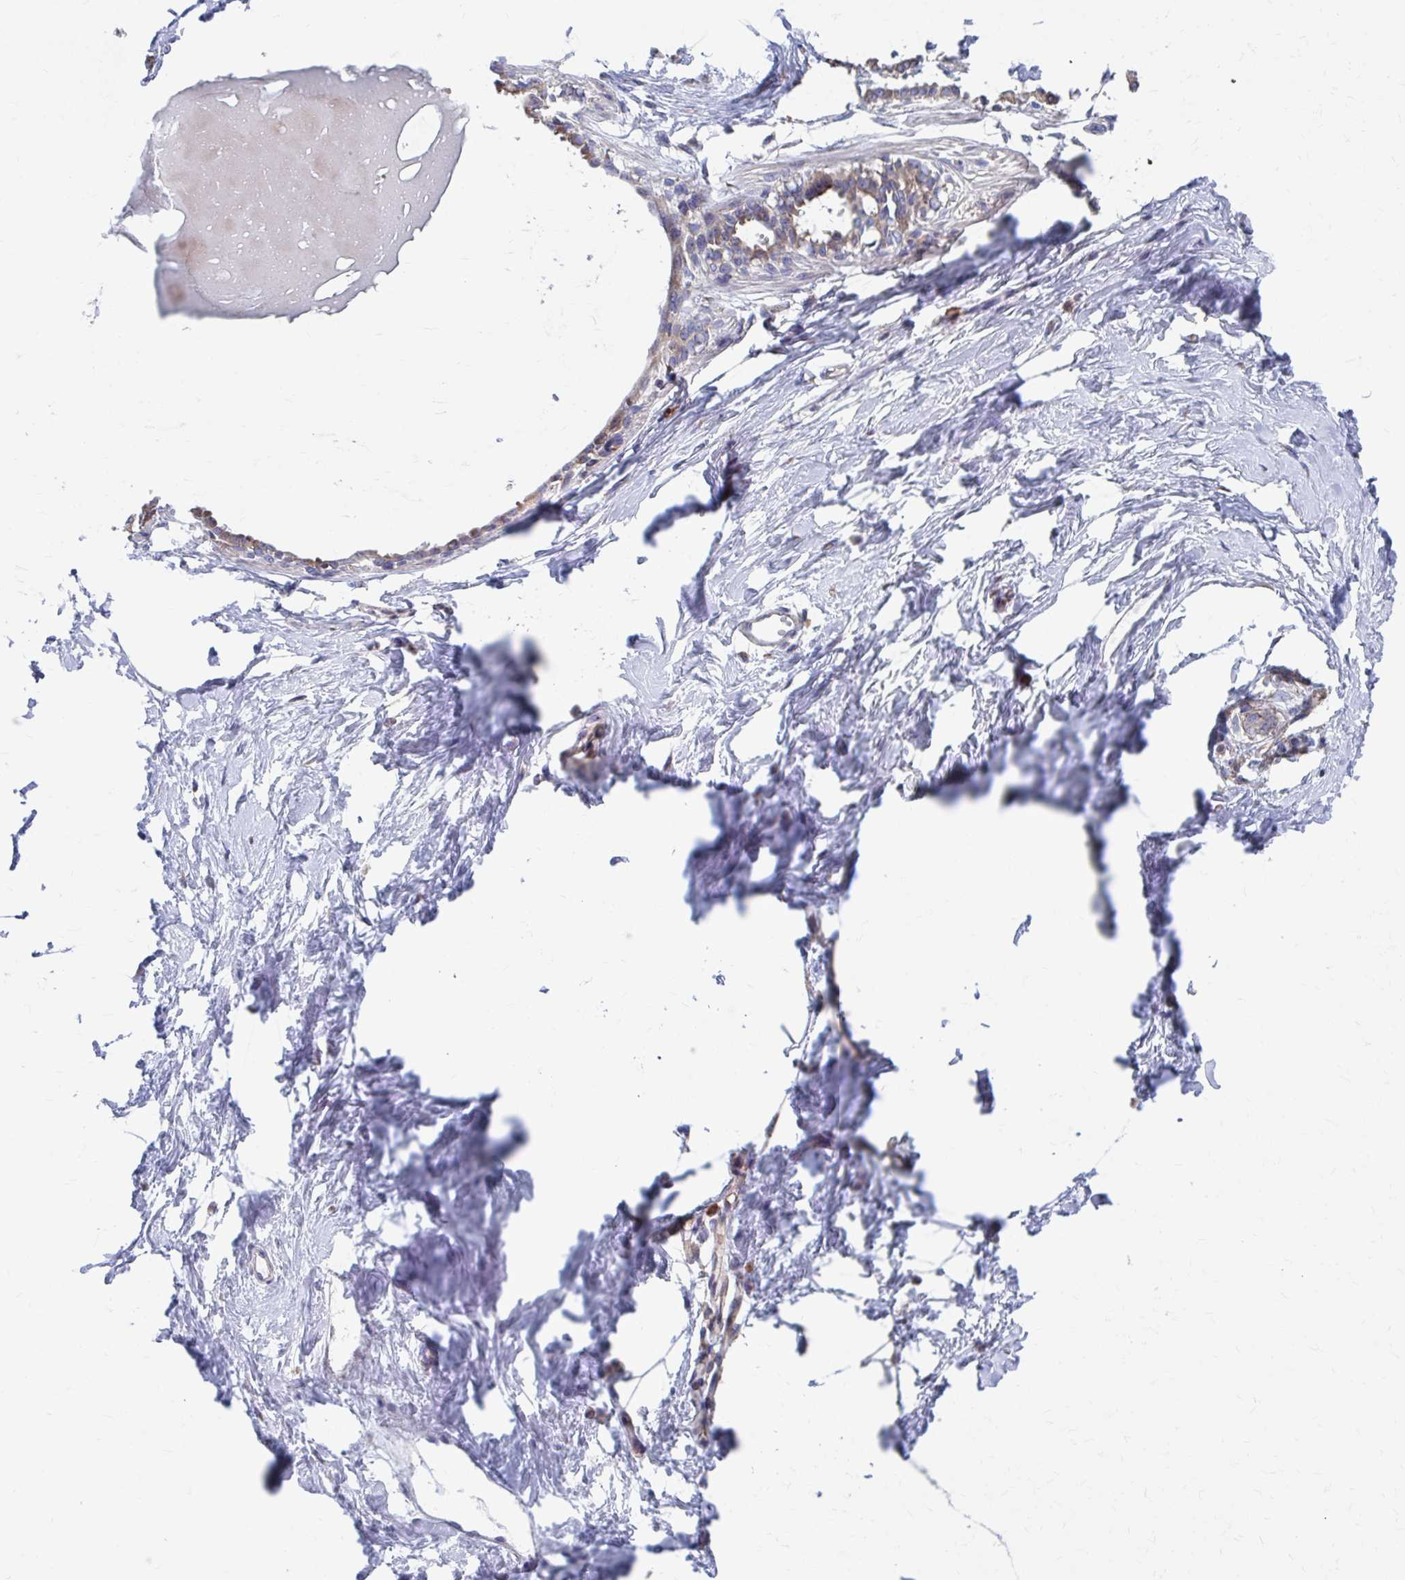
{"staining": {"intensity": "negative", "quantity": "none", "location": "none"}, "tissue": "breast", "cell_type": "Adipocytes", "image_type": "normal", "snomed": [{"axis": "morphology", "description": "Normal tissue, NOS"}, {"axis": "topography", "description": "Breast"}], "caption": "Immunohistochemical staining of normal breast exhibits no significant positivity in adipocytes.", "gene": "FKBP2", "patient": {"sex": "female", "age": 45}}